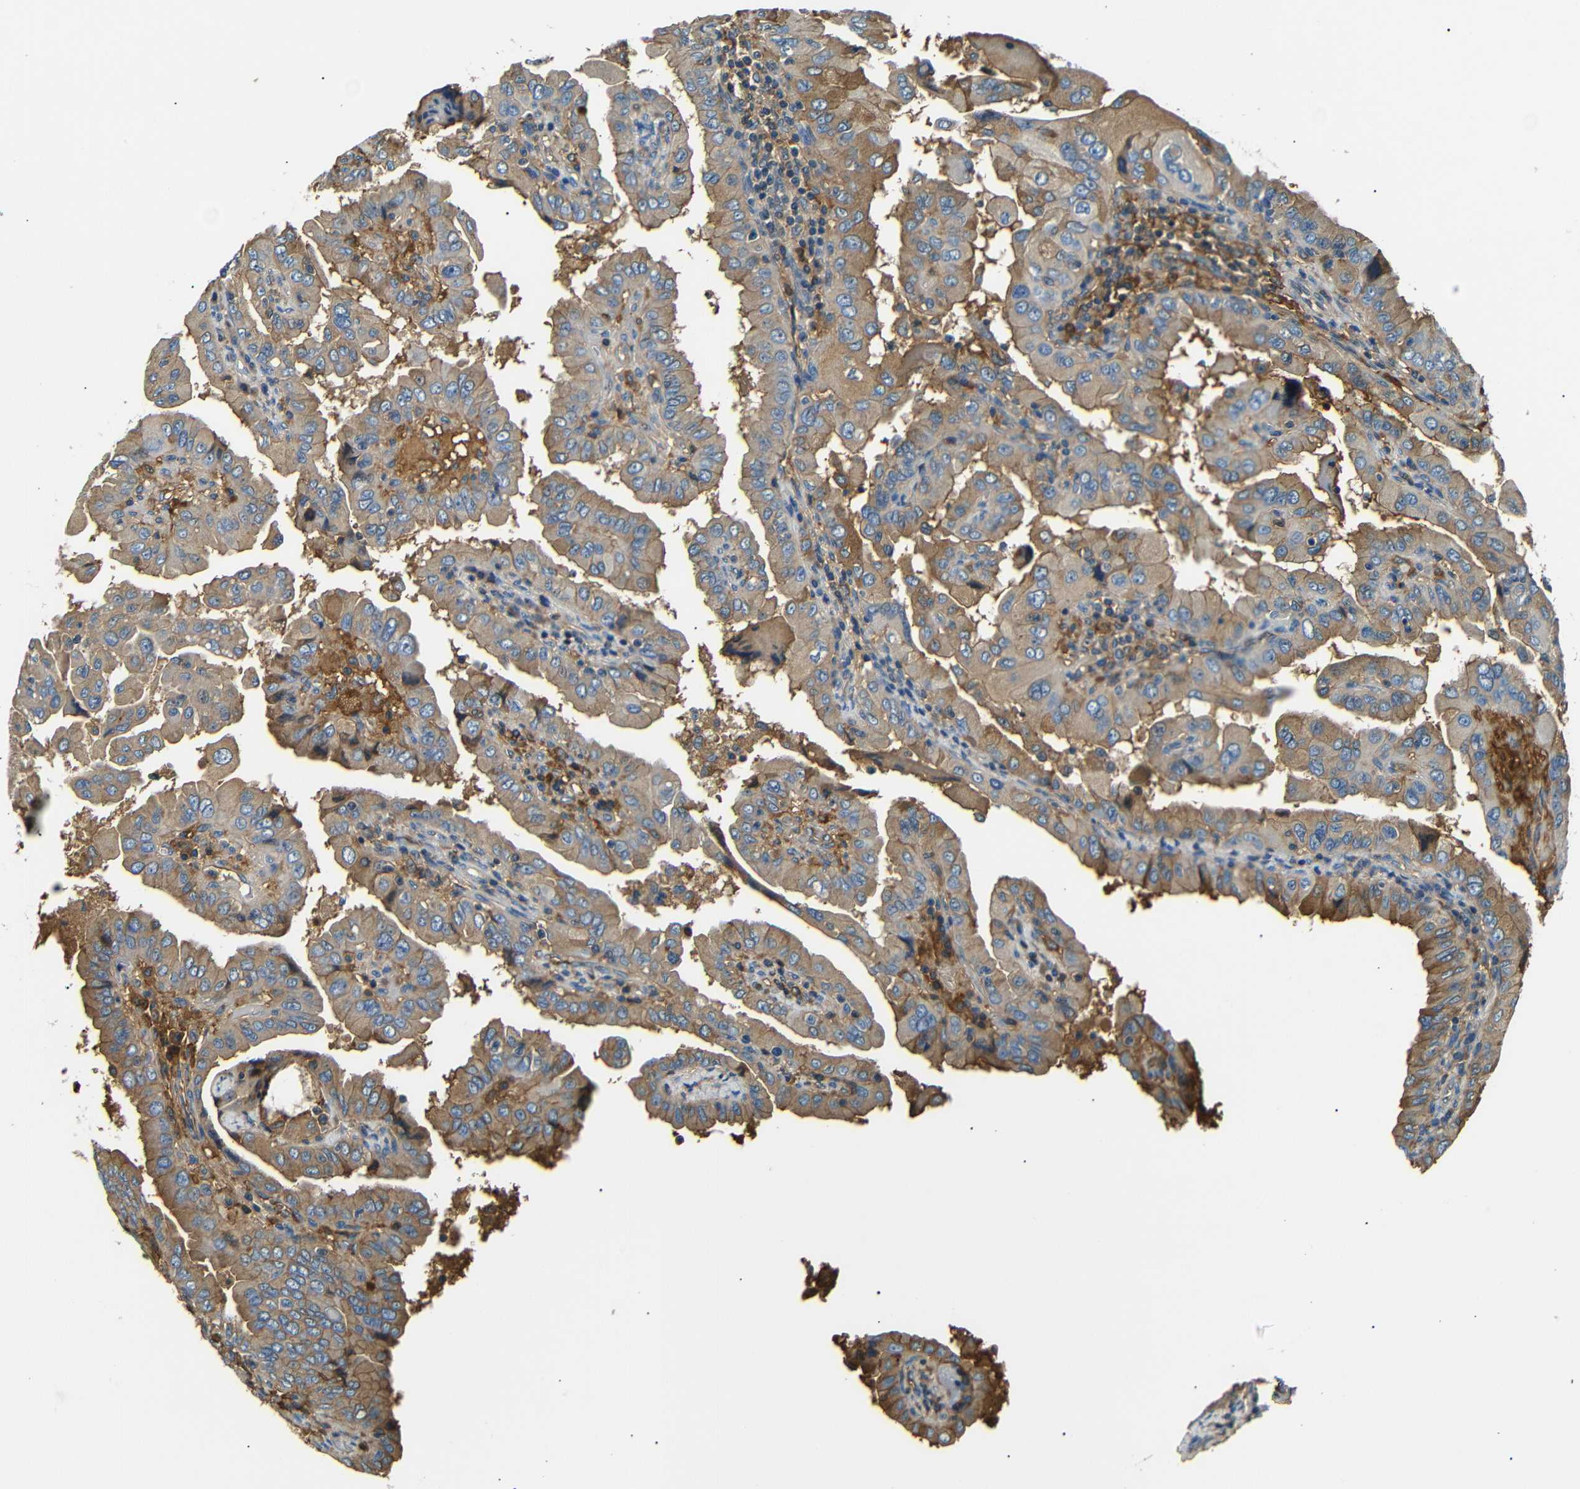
{"staining": {"intensity": "moderate", "quantity": ">75%", "location": "cytoplasmic/membranous"}, "tissue": "thyroid cancer", "cell_type": "Tumor cells", "image_type": "cancer", "snomed": [{"axis": "morphology", "description": "Papillary adenocarcinoma, NOS"}, {"axis": "topography", "description": "Thyroid gland"}], "caption": "This photomicrograph exhibits IHC staining of human papillary adenocarcinoma (thyroid), with medium moderate cytoplasmic/membranous expression in approximately >75% of tumor cells.", "gene": "LHCGR", "patient": {"sex": "male", "age": 33}}